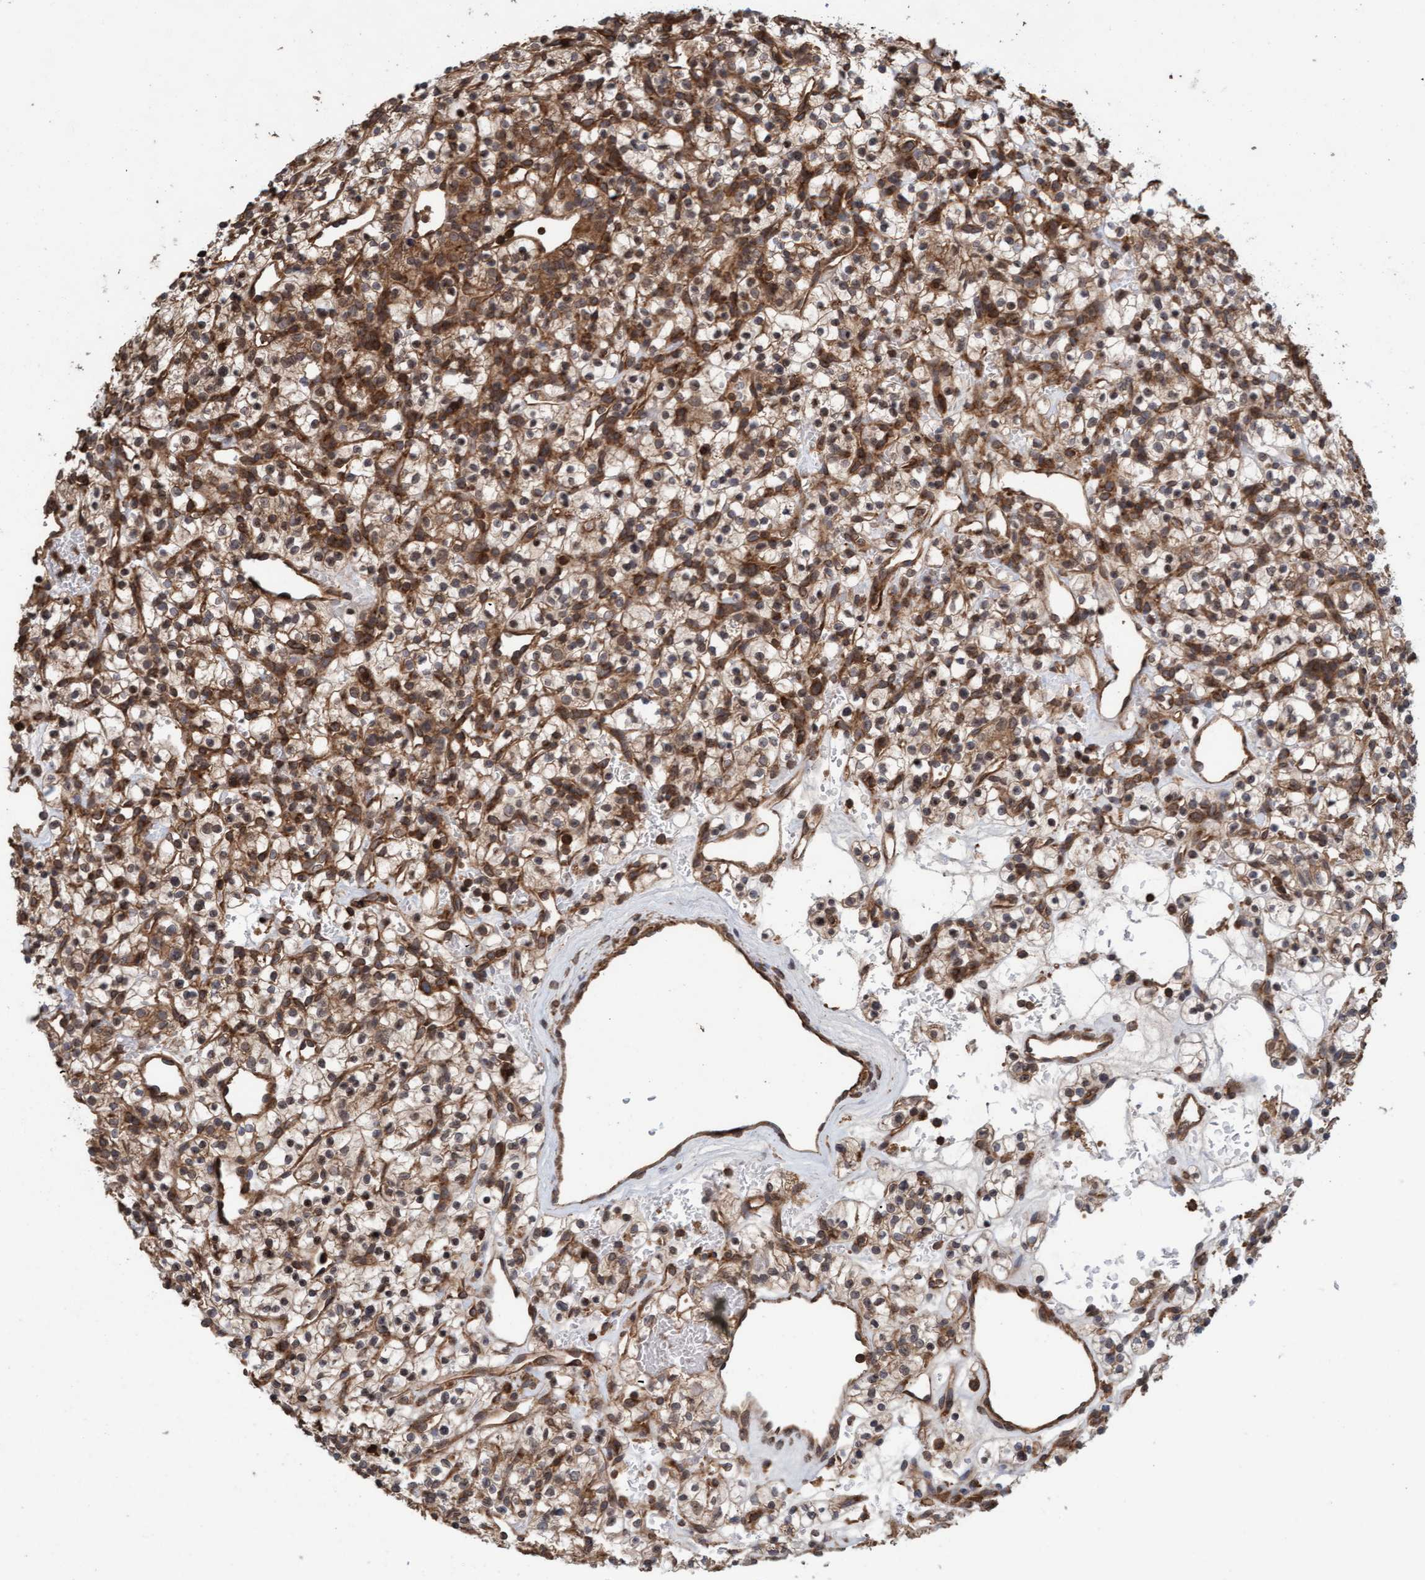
{"staining": {"intensity": "moderate", "quantity": ">75%", "location": "cytoplasmic/membranous"}, "tissue": "renal cancer", "cell_type": "Tumor cells", "image_type": "cancer", "snomed": [{"axis": "morphology", "description": "Adenocarcinoma, NOS"}, {"axis": "topography", "description": "Kidney"}], "caption": "A brown stain highlights moderate cytoplasmic/membranous expression of a protein in adenocarcinoma (renal) tumor cells.", "gene": "FXR2", "patient": {"sex": "female", "age": 57}}